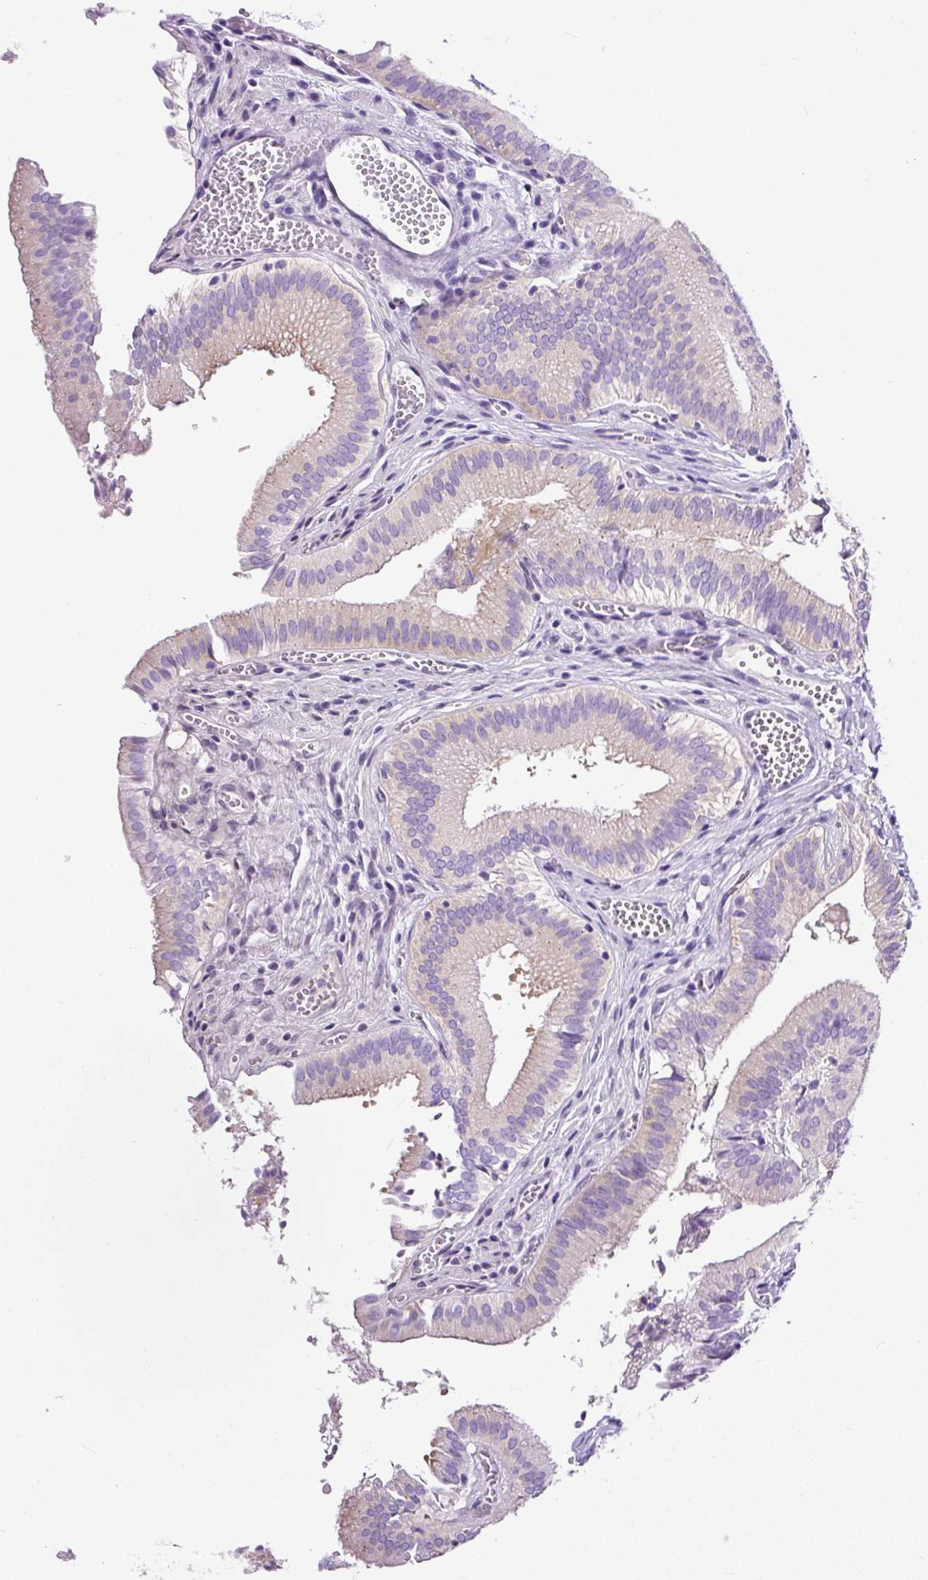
{"staining": {"intensity": "weak", "quantity": "25%-75%", "location": "cytoplasmic/membranous"}, "tissue": "gallbladder", "cell_type": "Glandular cells", "image_type": "normal", "snomed": [{"axis": "morphology", "description": "Normal tissue, NOS"}, {"axis": "topography", "description": "Gallbladder"}, {"axis": "topography", "description": "Peripheral nerve tissue"}], "caption": "DAB (3,3'-diaminobenzidine) immunohistochemical staining of unremarkable gallbladder exhibits weak cytoplasmic/membranous protein staining in about 25%-75% of glandular cells. The protein is stained brown, and the nuclei are stained in blue (DAB (3,3'-diaminobenzidine) IHC with brightfield microscopy, high magnification).", "gene": "STOX2", "patient": {"sex": "male", "age": 17}}